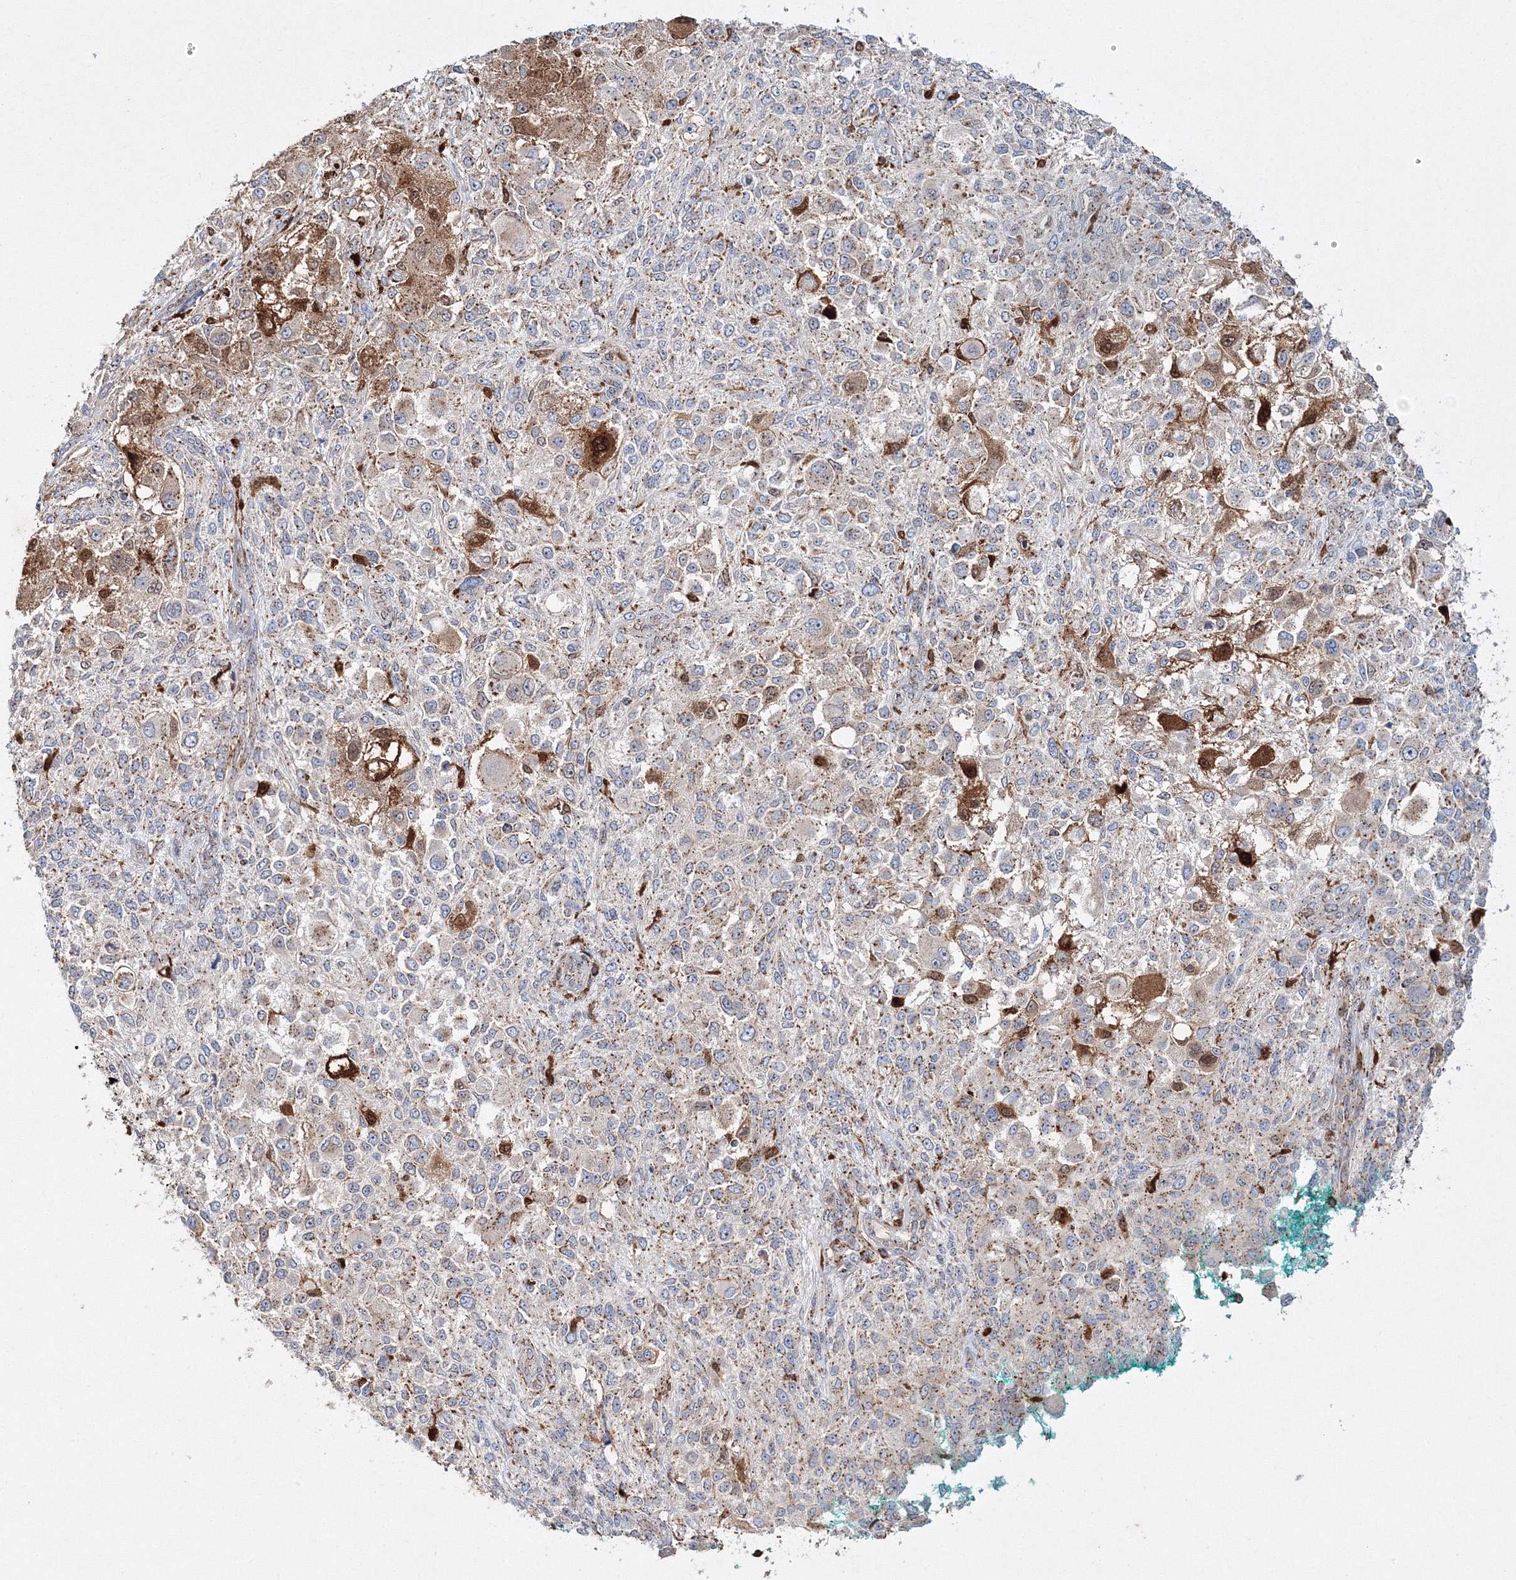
{"staining": {"intensity": "moderate", "quantity": "25%-75%", "location": "cytoplasmic/membranous"}, "tissue": "melanoma", "cell_type": "Tumor cells", "image_type": "cancer", "snomed": [{"axis": "morphology", "description": "Necrosis, NOS"}, {"axis": "morphology", "description": "Malignant melanoma, NOS"}, {"axis": "topography", "description": "Skin"}], "caption": "High-magnification brightfield microscopy of melanoma stained with DAB (brown) and counterstained with hematoxylin (blue). tumor cells exhibit moderate cytoplasmic/membranous expression is seen in about25%-75% of cells.", "gene": "ARCN1", "patient": {"sex": "female", "age": 87}}